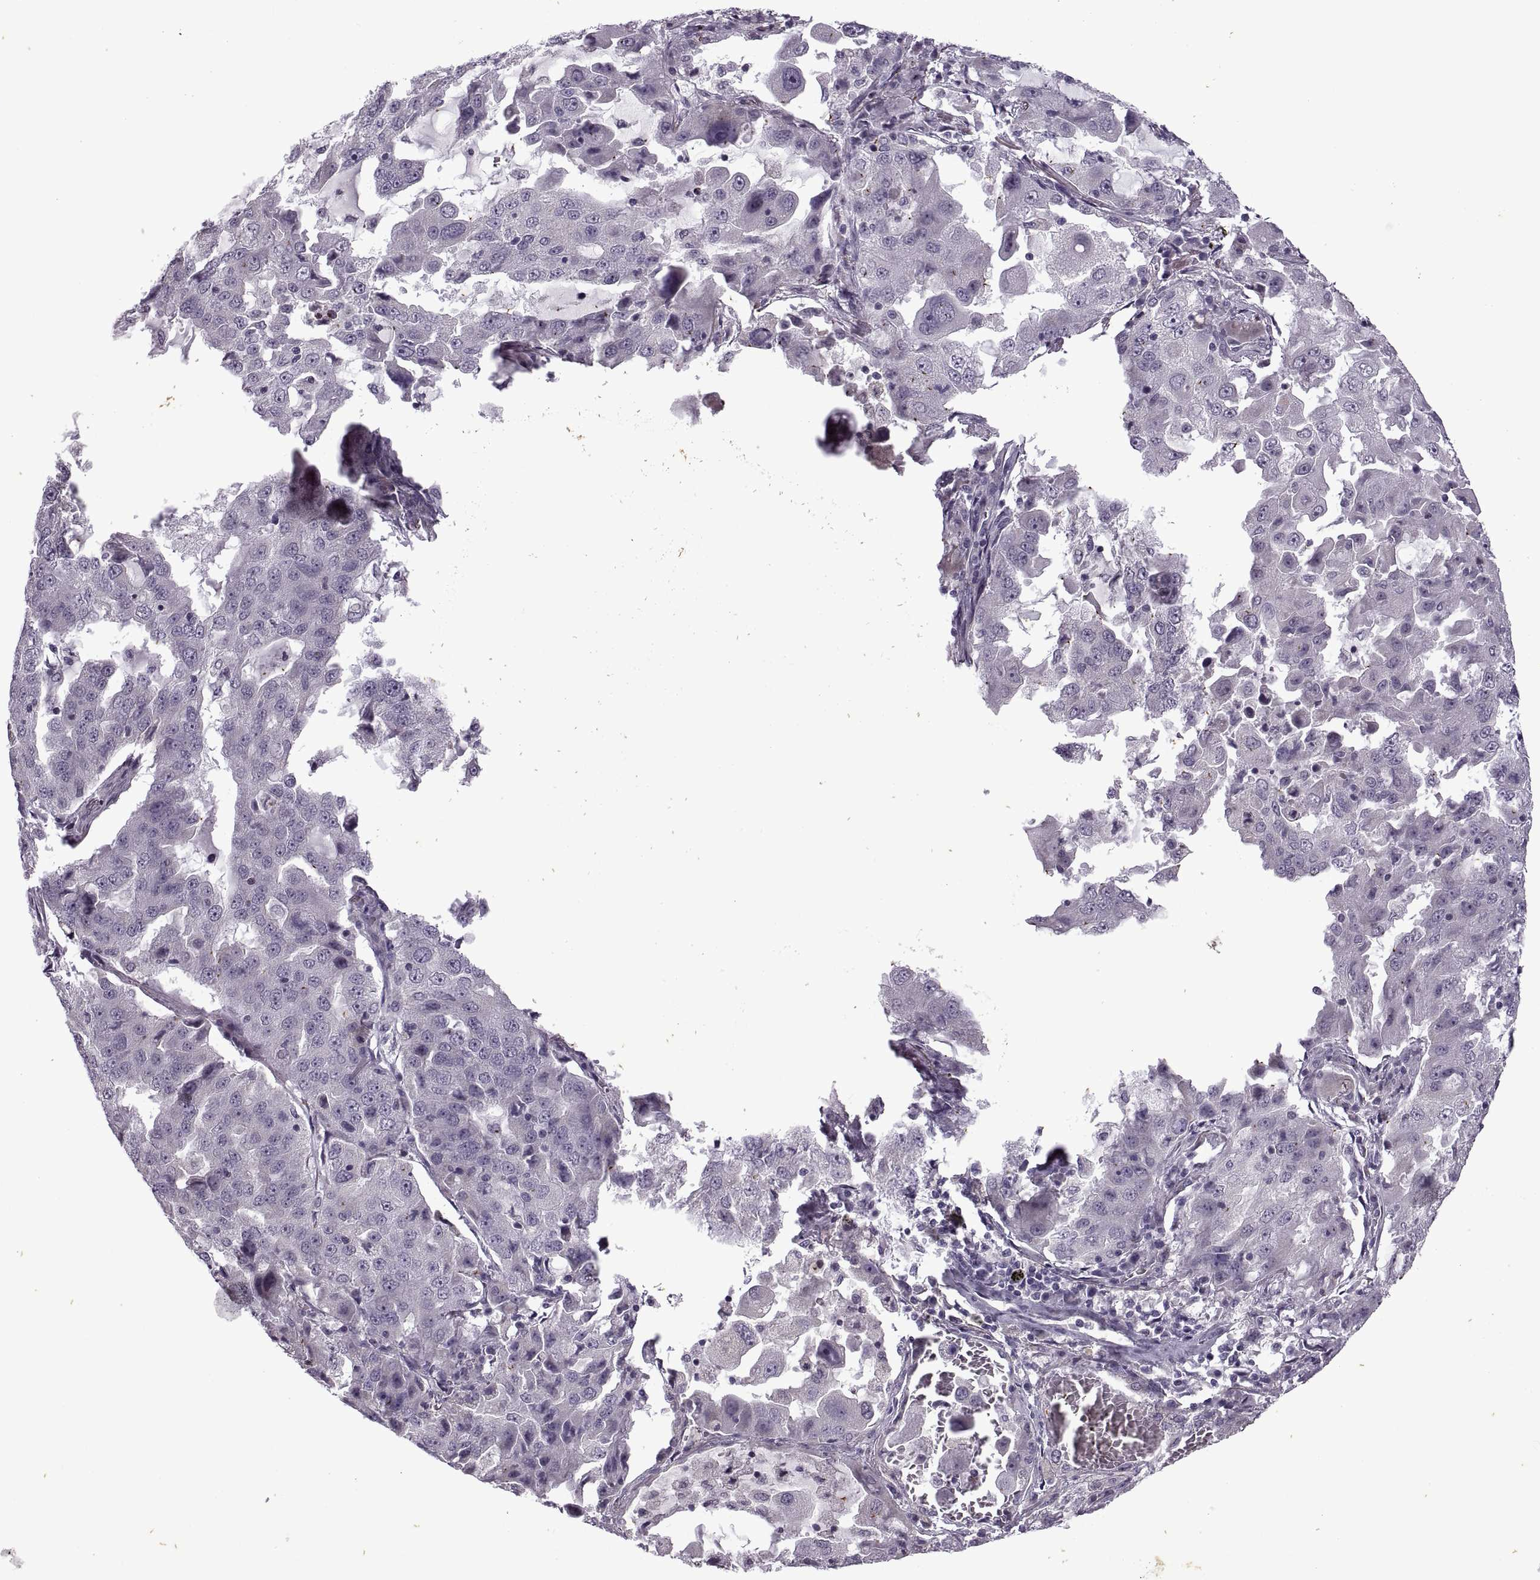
{"staining": {"intensity": "negative", "quantity": "none", "location": "none"}, "tissue": "lung cancer", "cell_type": "Tumor cells", "image_type": "cancer", "snomed": [{"axis": "morphology", "description": "Adenocarcinoma, NOS"}, {"axis": "topography", "description": "Lung"}], "caption": "Human lung adenocarcinoma stained for a protein using immunohistochemistry (IHC) demonstrates no expression in tumor cells.", "gene": "RIPK4", "patient": {"sex": "female", "age": 61}}